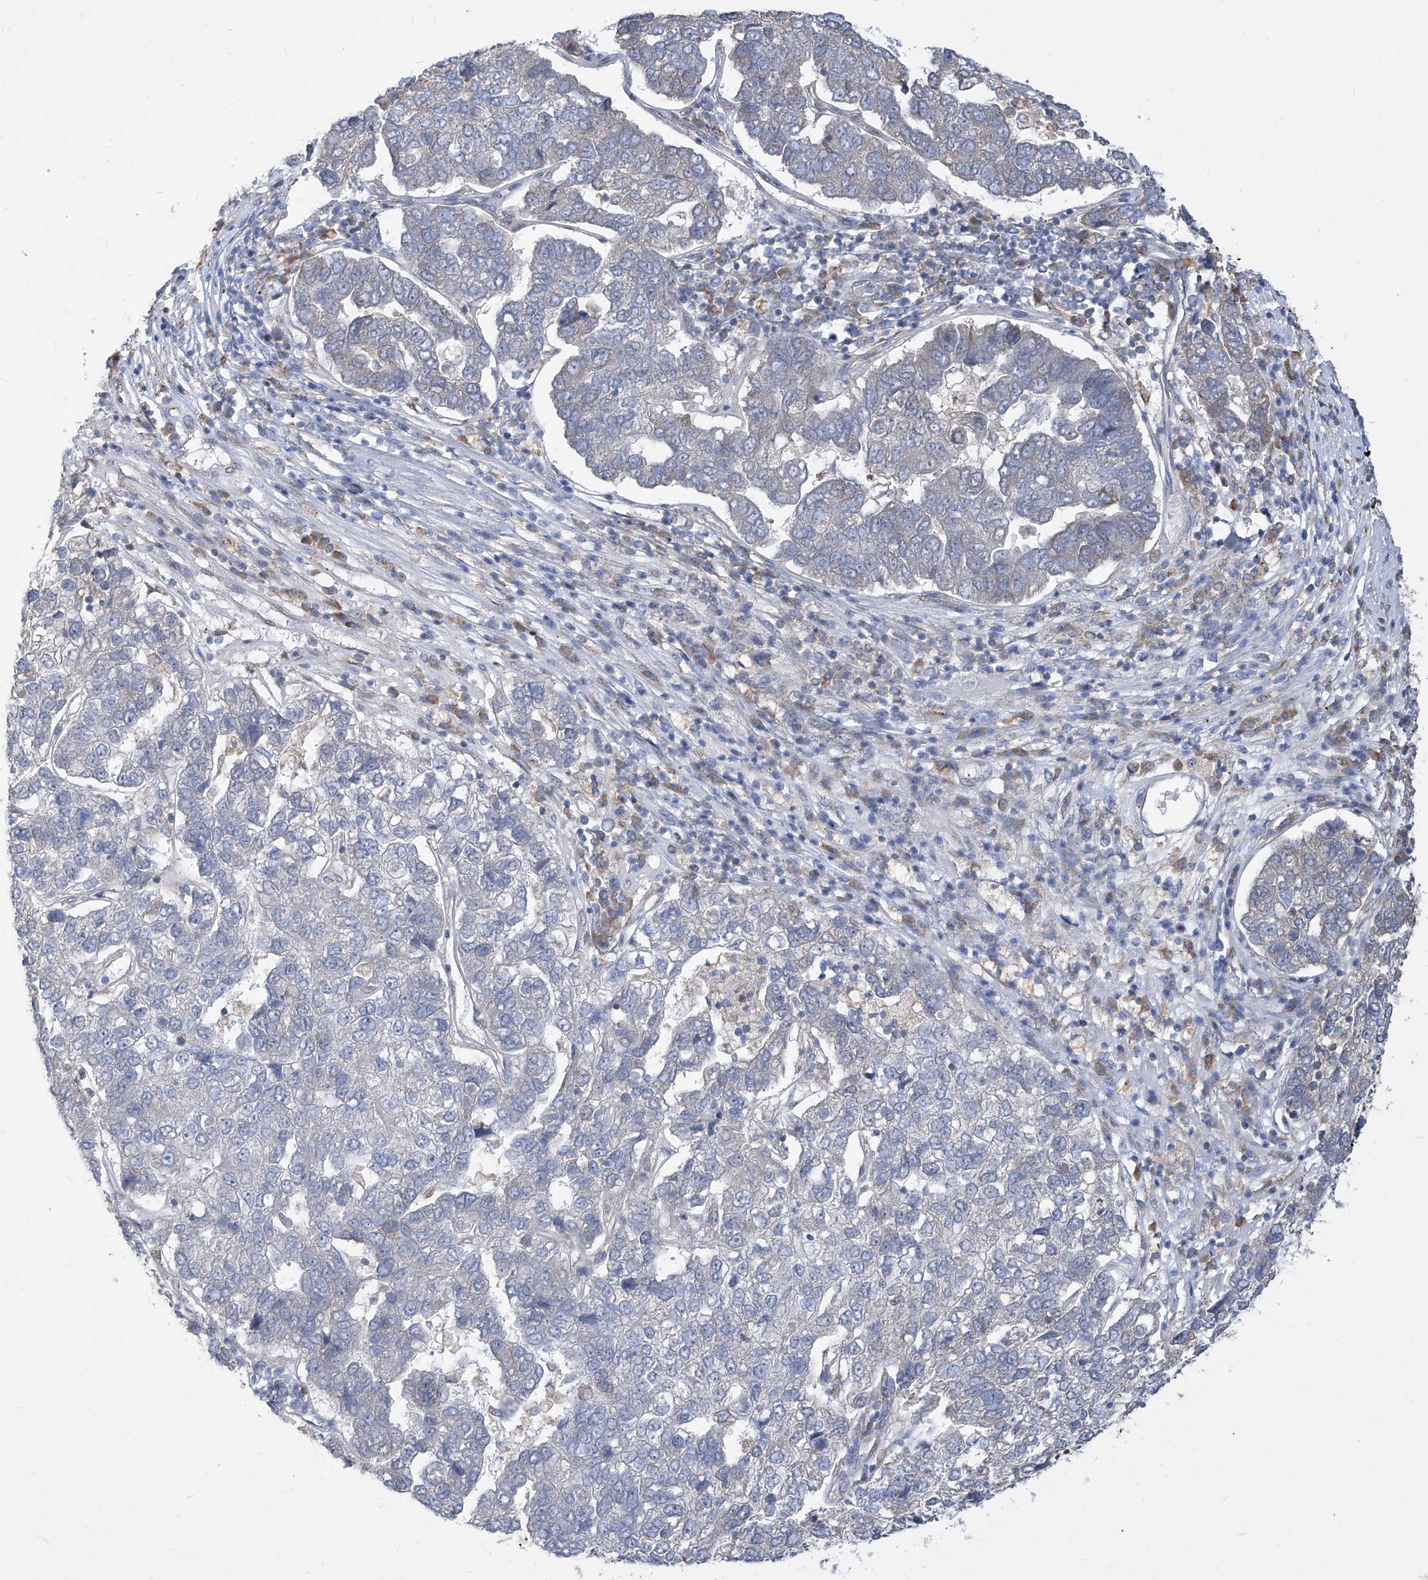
{"staining": {"intensity": "negative", "quantity": "none", "location": "none"}, "tissue": "pancreatic cancer", "cell_type": "Tumor cells", "image_type": "cancer", "snomed": [{"axis": "morphology", "description": "Adenocarcinoma, NOS"}, {"axis": "topography", "description": "Pancreas"}], "caption": "Histopathology image shows no significant protein staining in tumor cells of adenocarcinoma (pancreatic).", "gene": "FAM83B", "patient": {"sex": "female", "age": 61}}